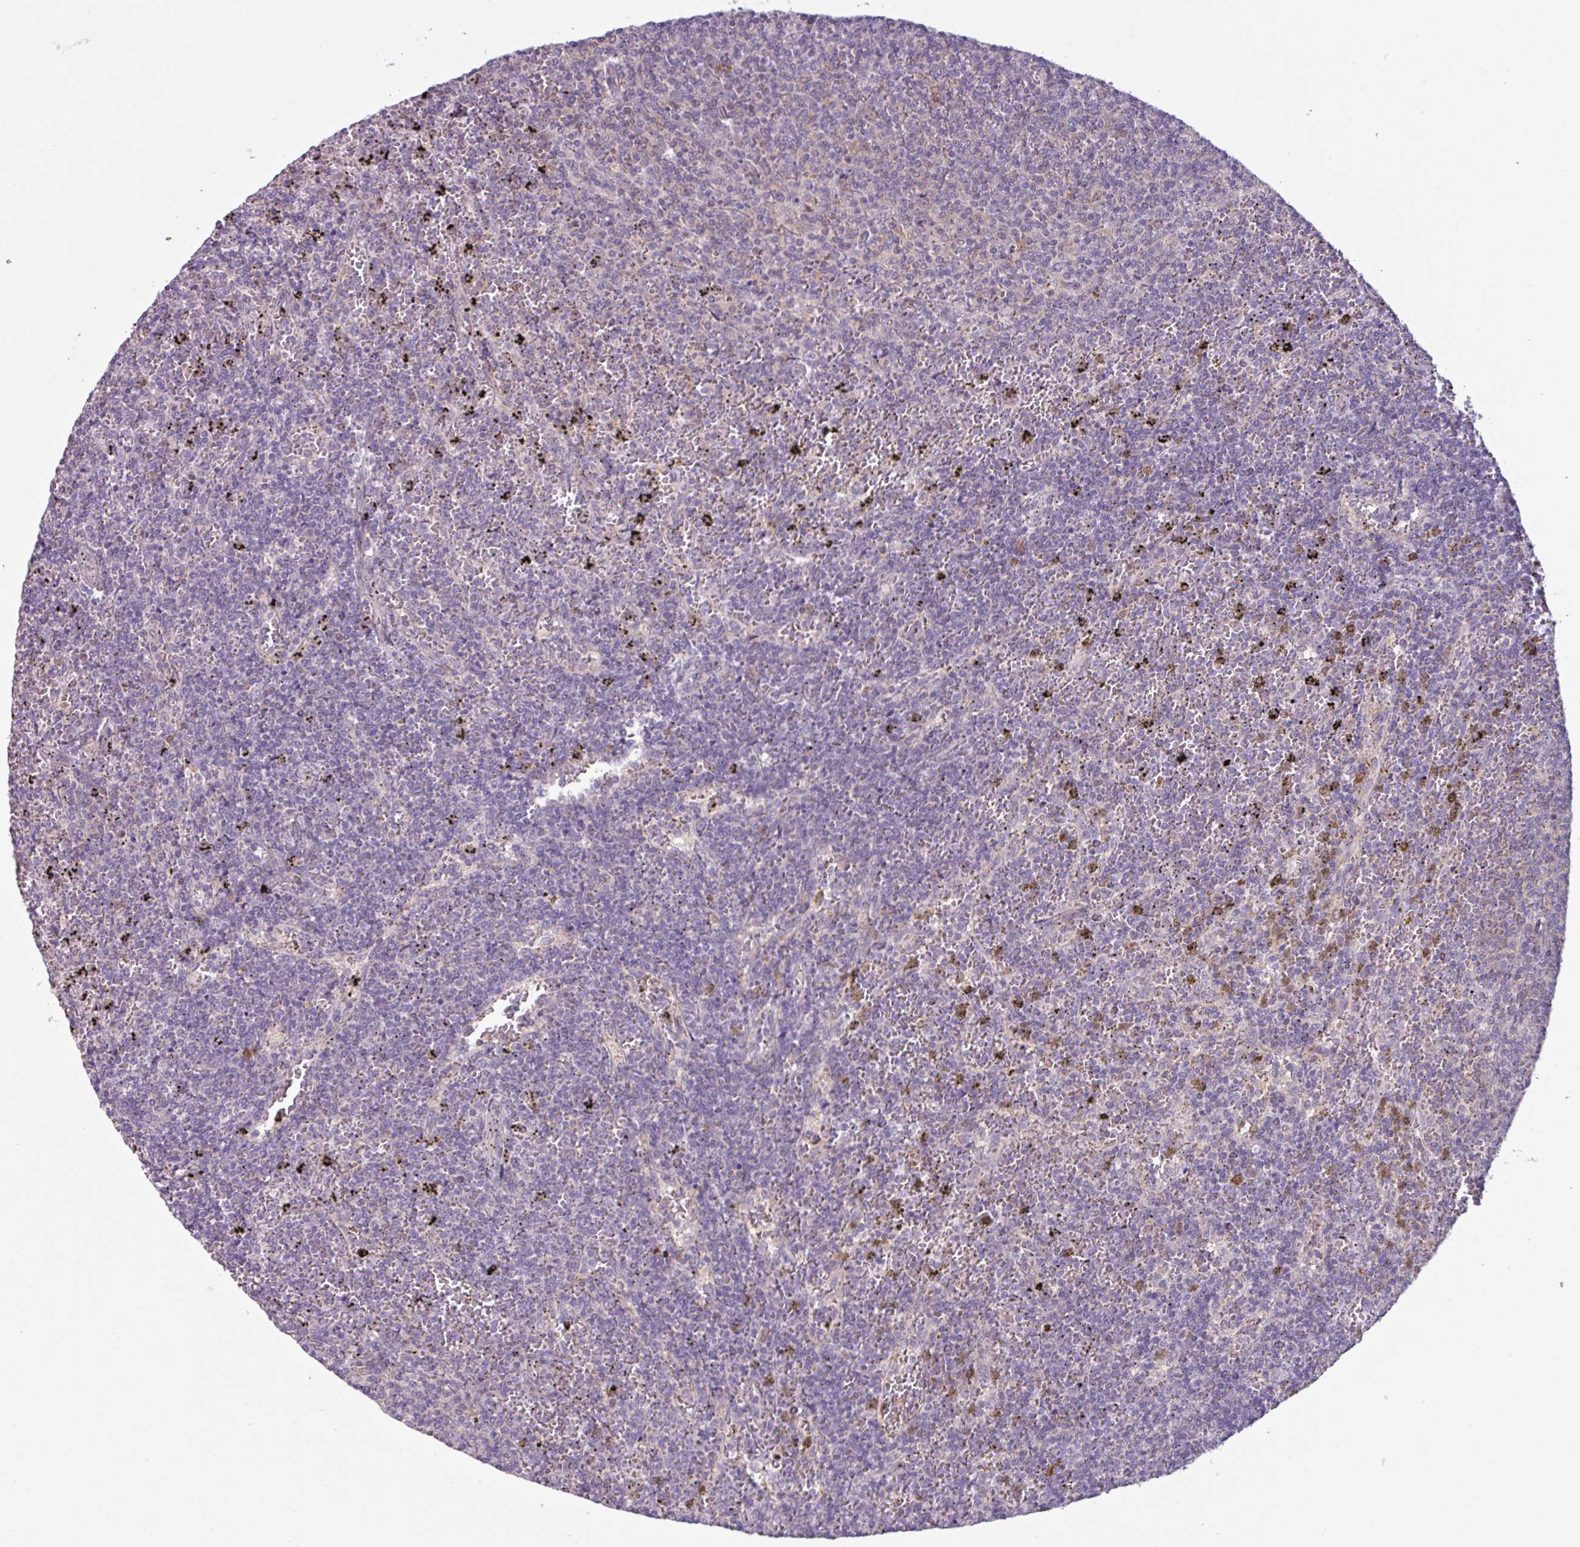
{"staining": {"intensity": "negative", "quantity": "none", "location": "none"}, "tissue": "lymphoma", "cell_type": "Tumor cells", "image_type": "cancer", "snomed": [{"axis": "morphology", "description": "Malignant lymphoma, non-Hodgkin's type, Low grade"}, {"axis": "topography", "description": "Spleen"}], "caption": "Tumor cells are negative for brown protein staining in malignant lymphoma, non-Hodgkin's type (low-grade). Nuclei are stained in blue.", "gene": "TTLL12", "patient": {"sex": "female", "age": 50}}